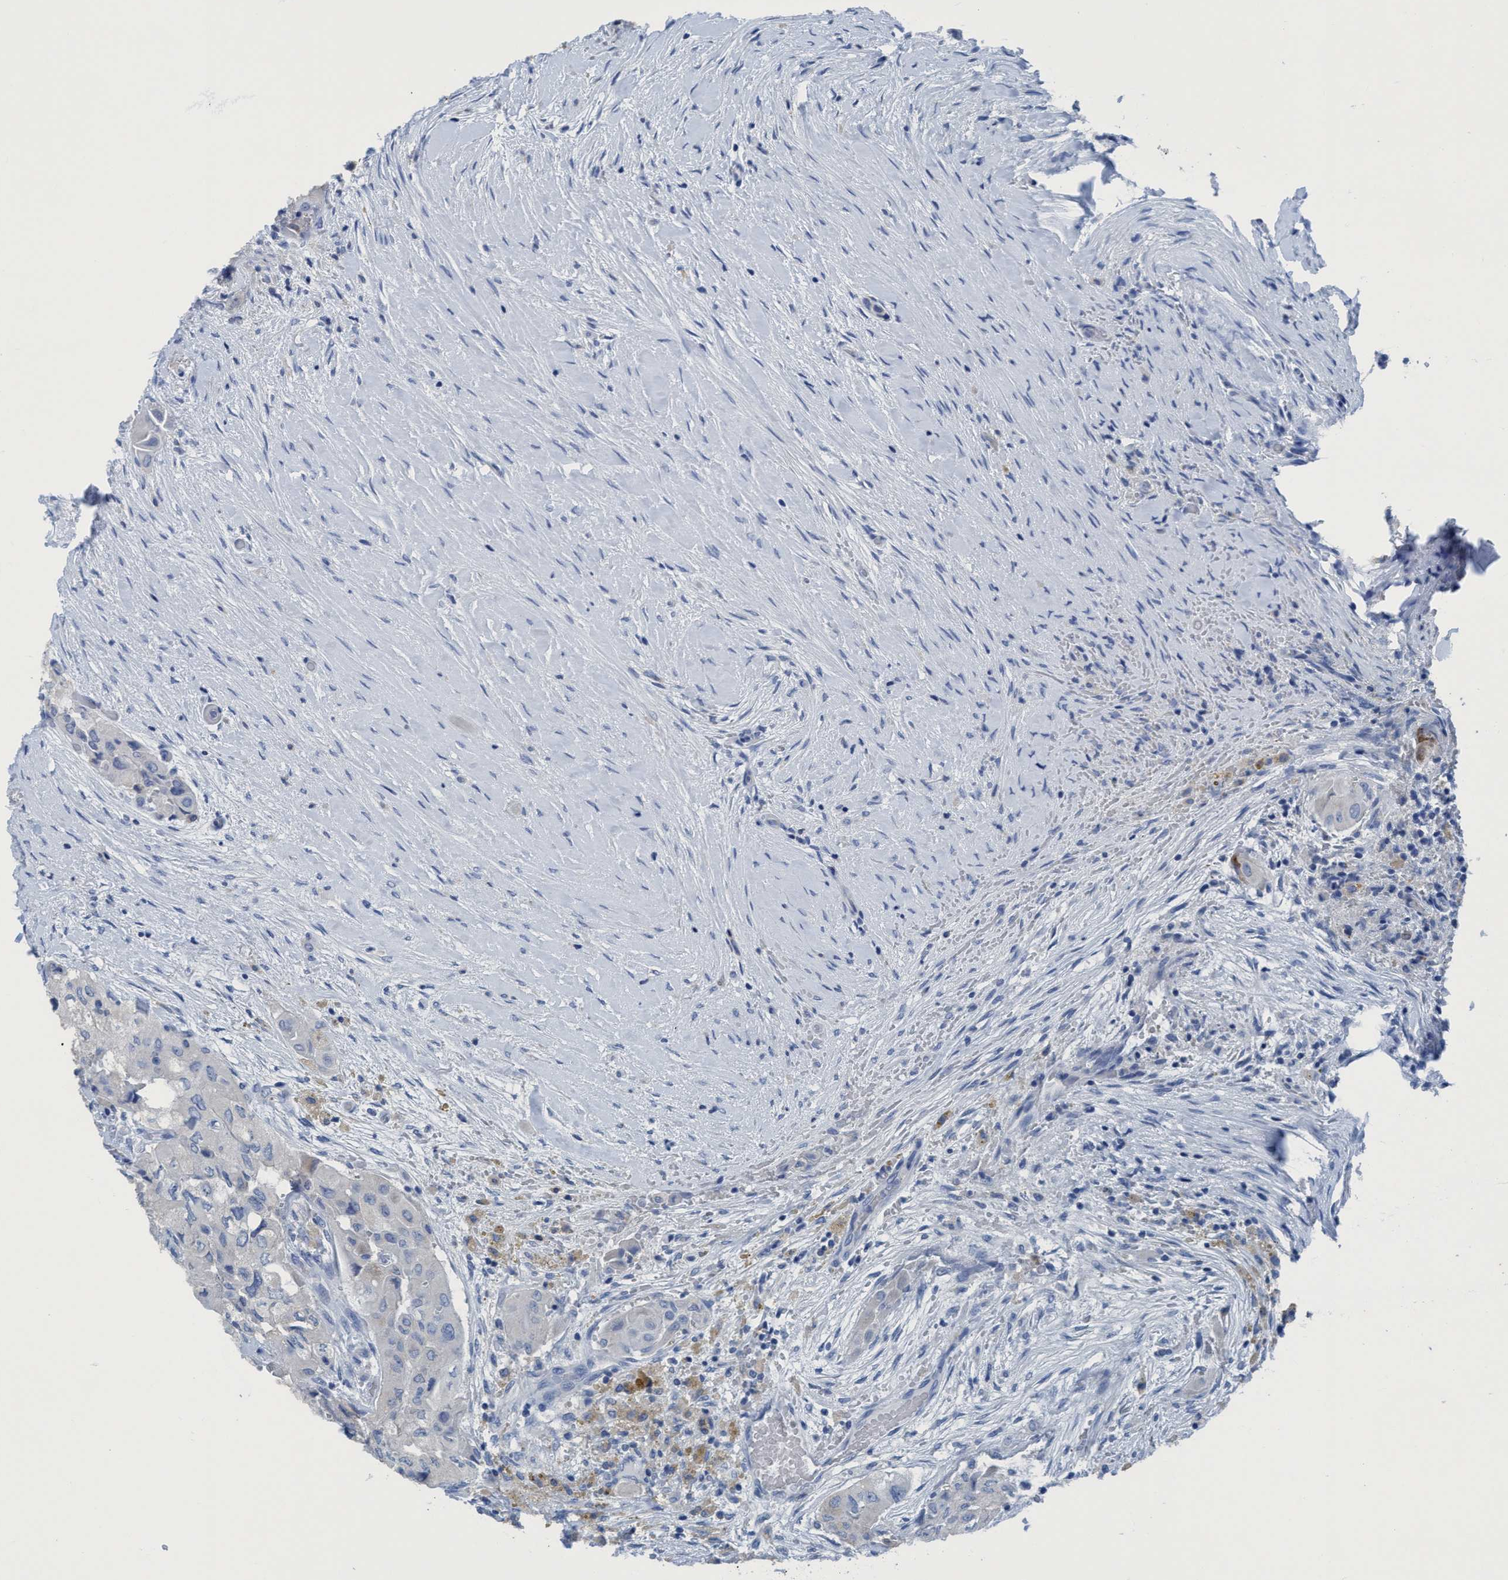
{"staining": {"intensity": "negative", "quantity": "none", "location": "none"}, "tissue": "thyroid cancer", "cell_type": "Tumor cells", "image_type": "cancer", "snomed": [{"axis": "morphology", "description": "Papillary adenocarcinoma, NOS"}, {"axis": "topography", "description": "Thyroid gland"}], "caption": "Immunohistochemical staining of human thyroid papillary adenocarcinoma exhibits no significant staining in tumor cells.", "gene": "DNAI1", "patient": {"sex": "female", "age": 59}}